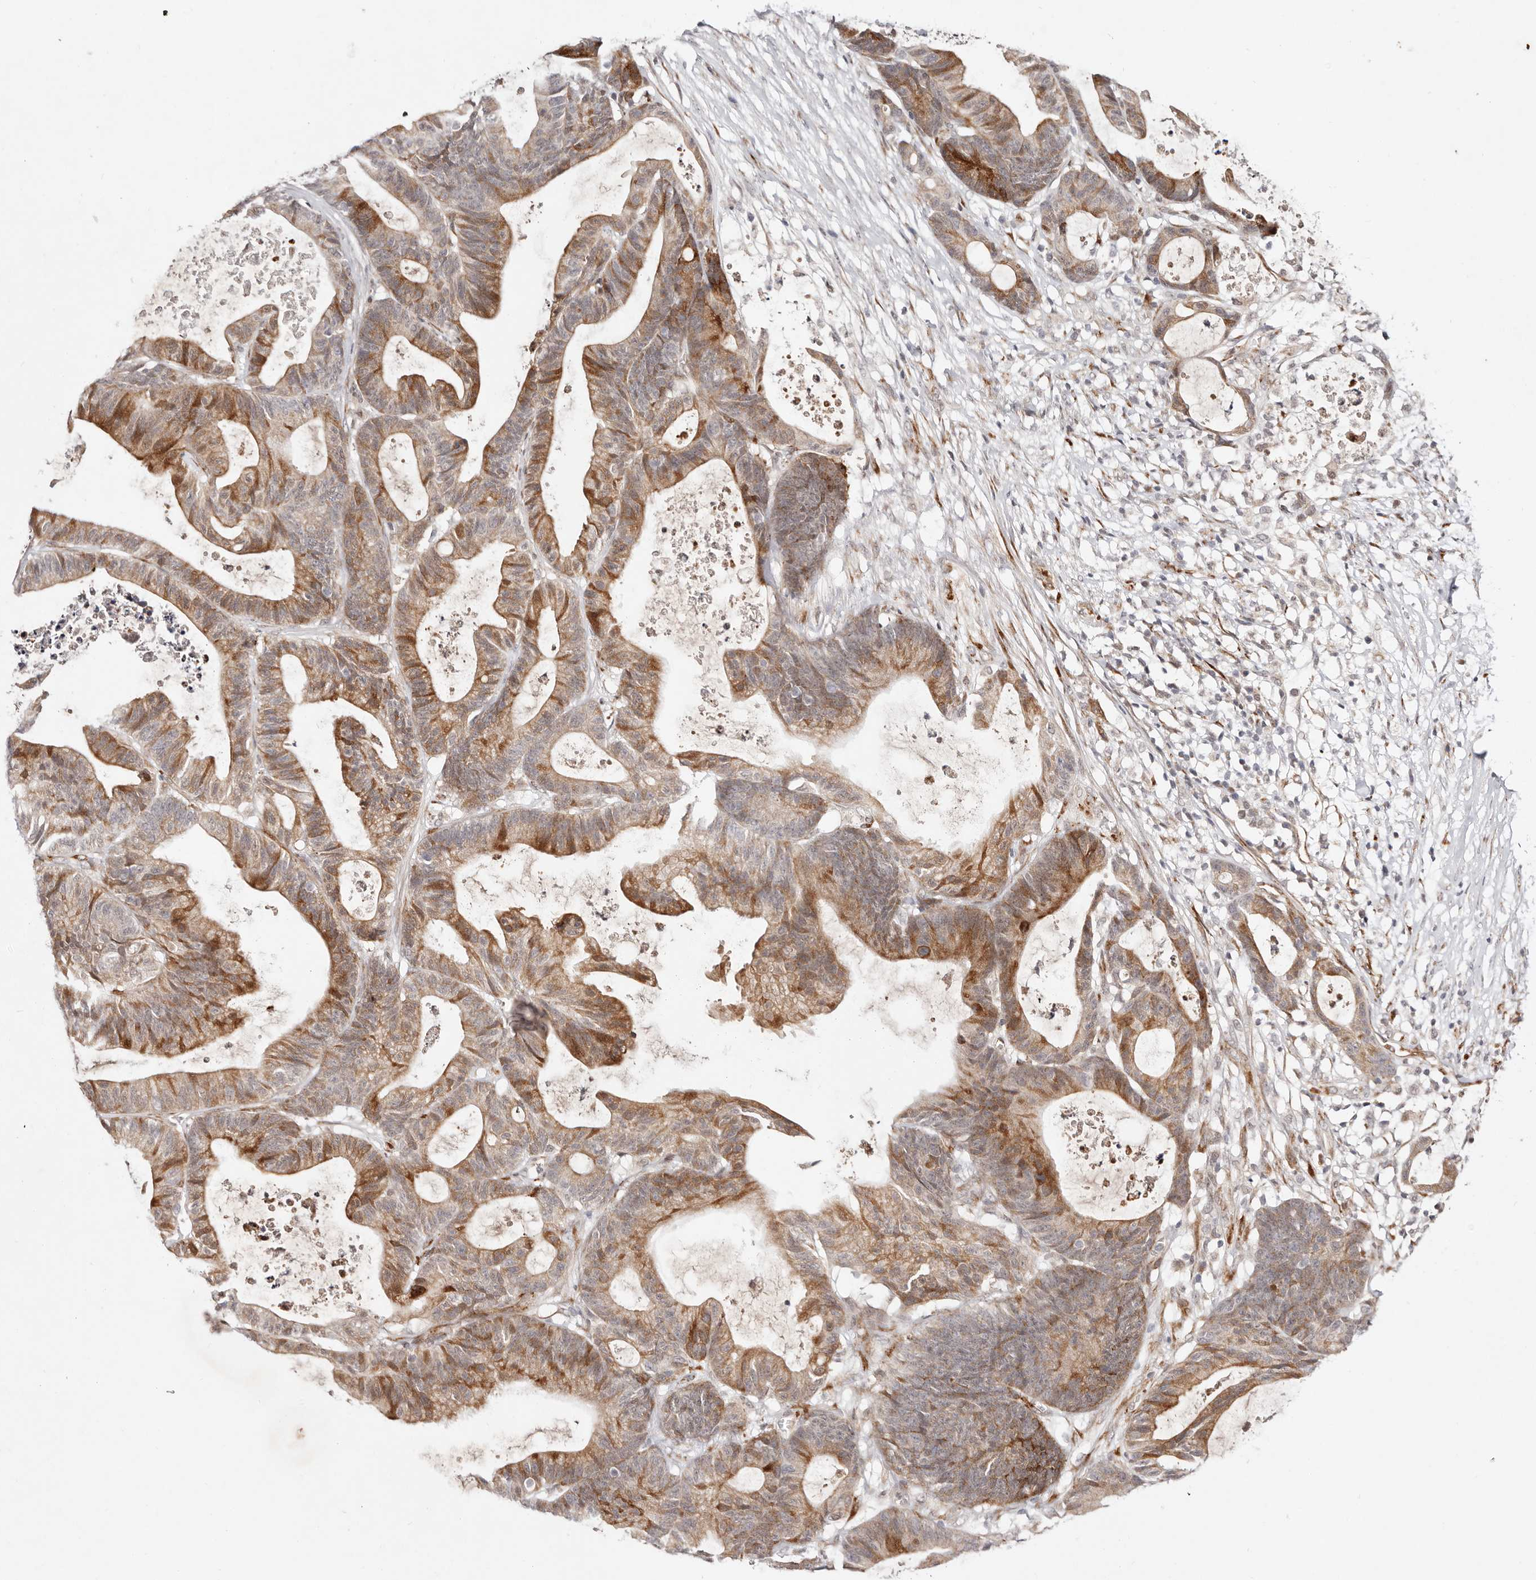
{"staining": {"intensity": "moderate", "quantity": ">75%", "location": "cytoplasmic/membranous"}, "tissue": "colorectal cancer", "cell_type": "Tumor cells", "image_type": "cancer", "snomed": [{"axis": "morphology", "description": "Adenocarcinoma, NOS"}, {"axis": "topography", "description": "Colon"}], "caption": "An image of adenocarcinoma (colorectal) stained for a protein reveals moderate cytoplasmic/membranous brown staining in tumor cells.", "gene": "BCL2L15", "patient": {"sex": "female", "age": 84}}